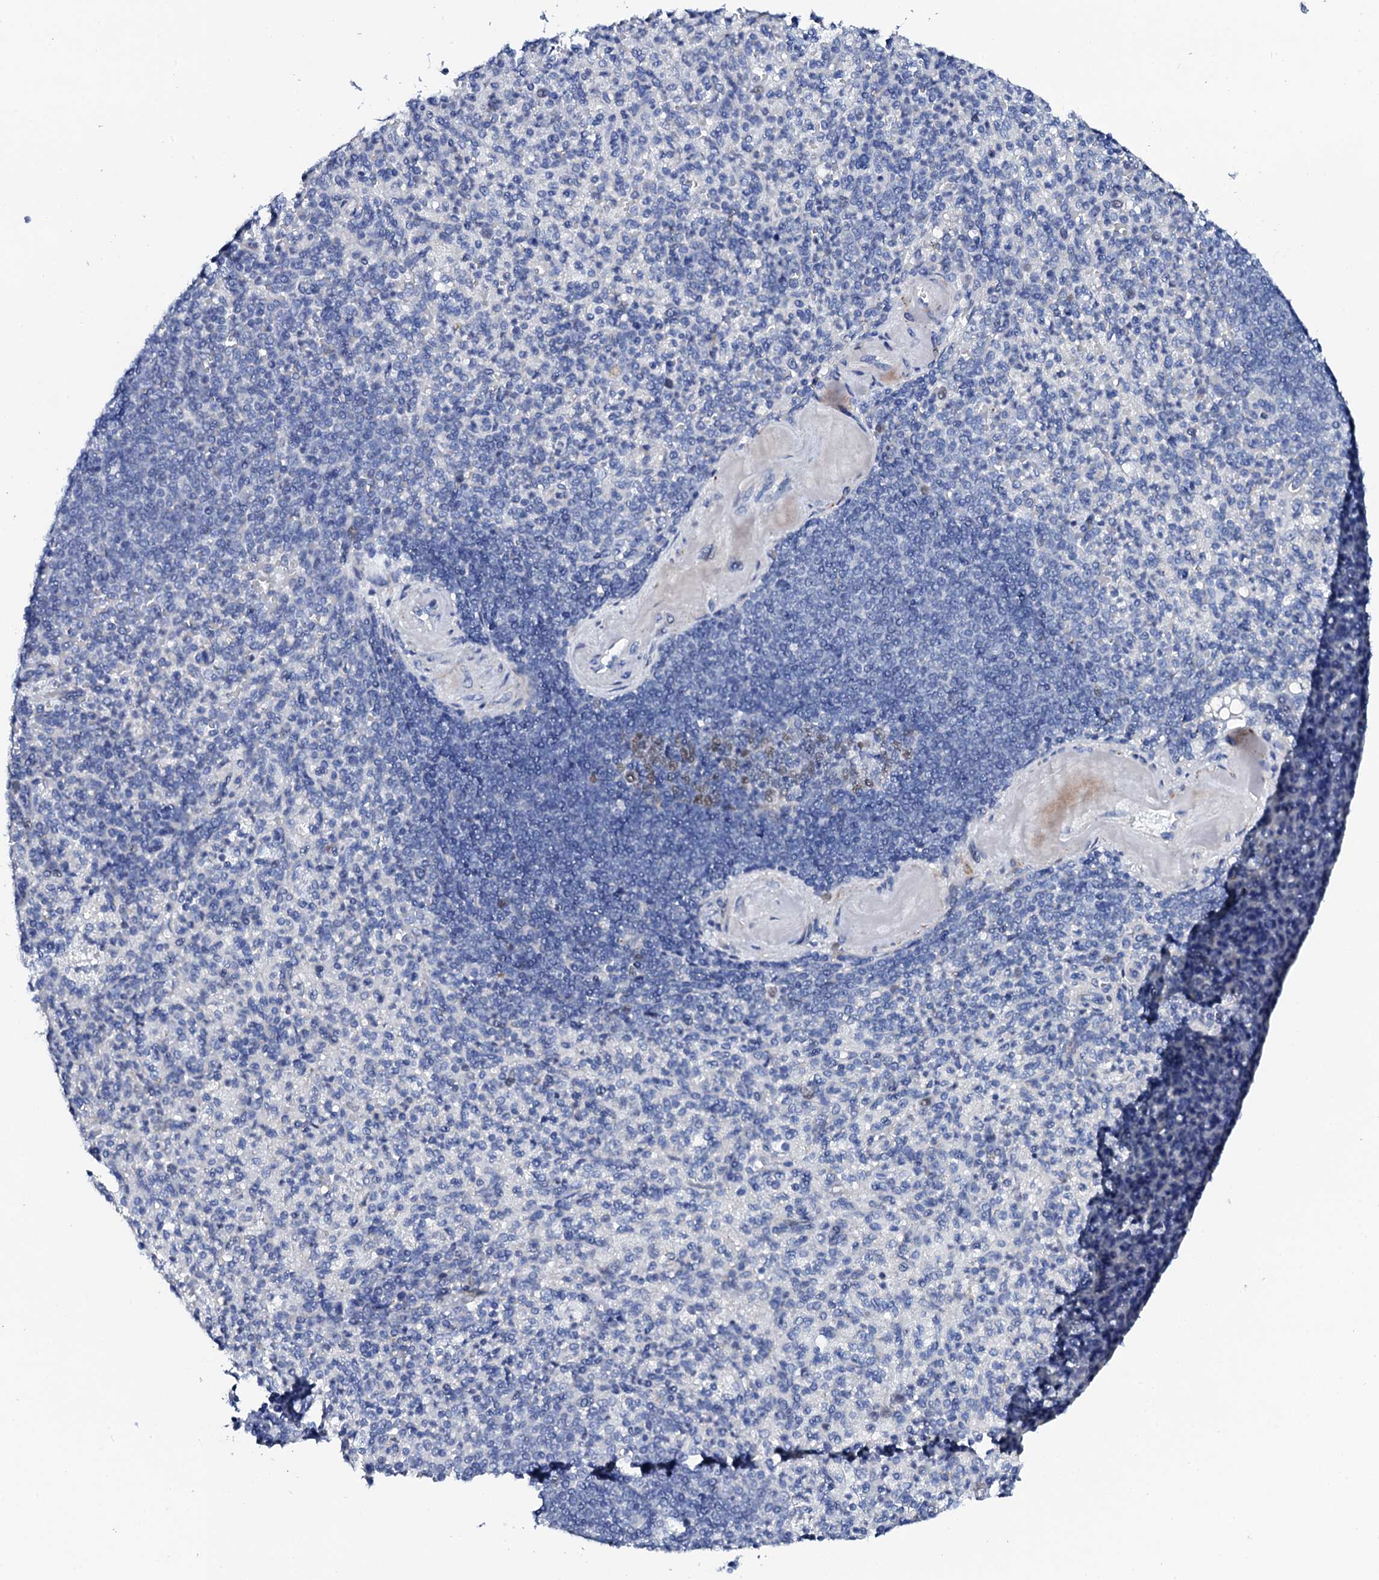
{"staining": {"intensity": "negative", "quantity": "none", "location": "none"}, "tissue": "spleen", "cell_type": "Cells in red pulp", "image_type": "normal", "snomed": [{"axis": "morphology", "description": "Normal tissue, NOS"}, {"axis": "topography", "description": "Spleen"}], "caption": "A high-resolution photomicrograph shows immunohistochemistry staining of normal spleen, which reveals no significant expression in cells in red pulp.", "gene": "NUDT13", "patient": {"sex": "female", "age": 74}}